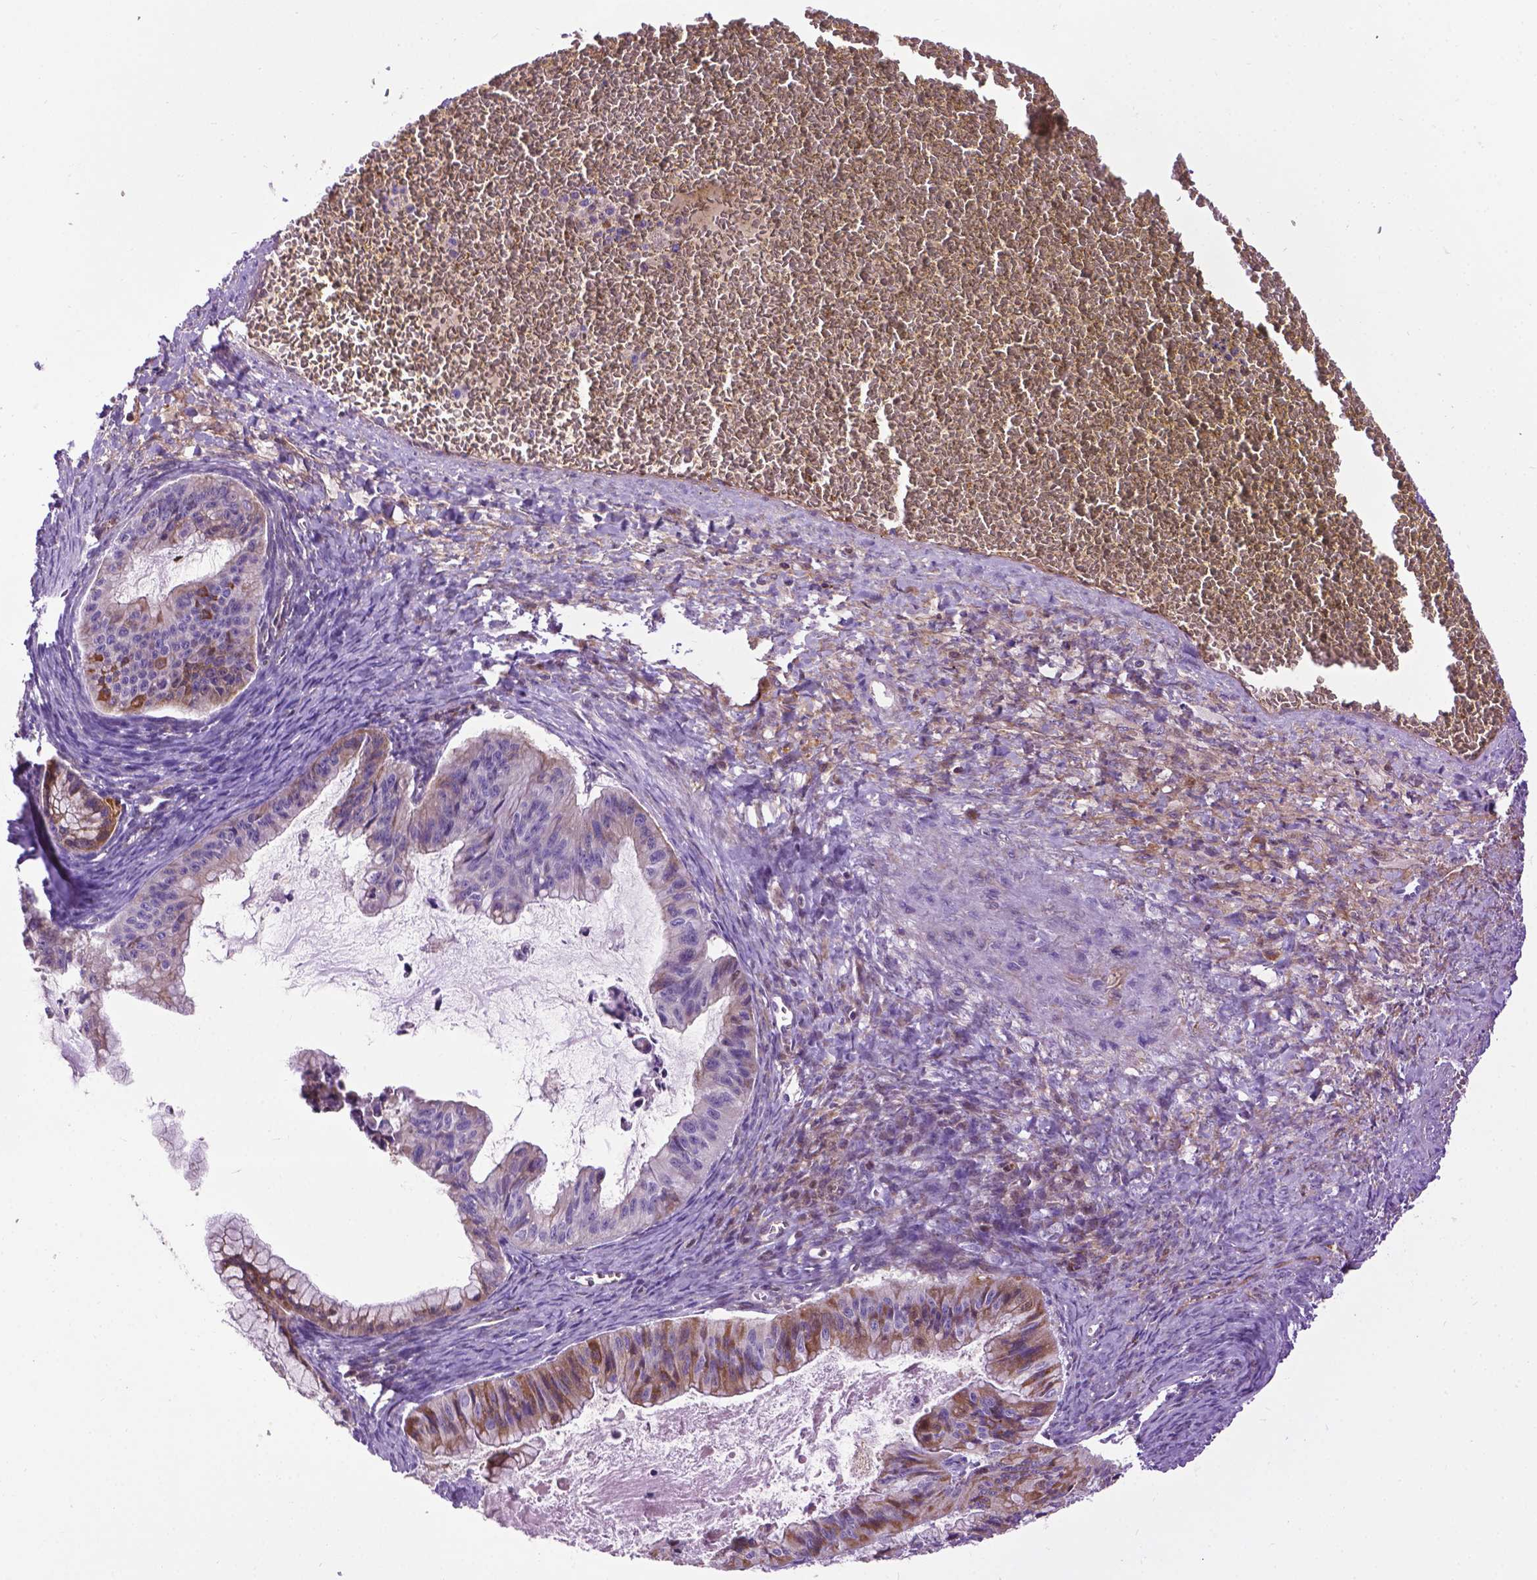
{"staining": {"intensity": "moderate", "quantity": "<25%", "location": "cytoplasmic/membranous"}, "tissue": "ovarian cancer", "cell_type": "Tumor cells", "image_type": "cancer", "snomed": [{"axis": "morphology", "description": "Cystadenocarcinoma, mucinous, NOS"}, {"axis": "topography", "description": "Ovary"}], "caption": "Mucinous cystadenocarcinoma (ovarian) tissue shows moderate cytoplasmic/membranous expression in approximately <25% of tumor cells", "gene": "TMEM132E", "patient": {"sex": "female", "age": 72}}